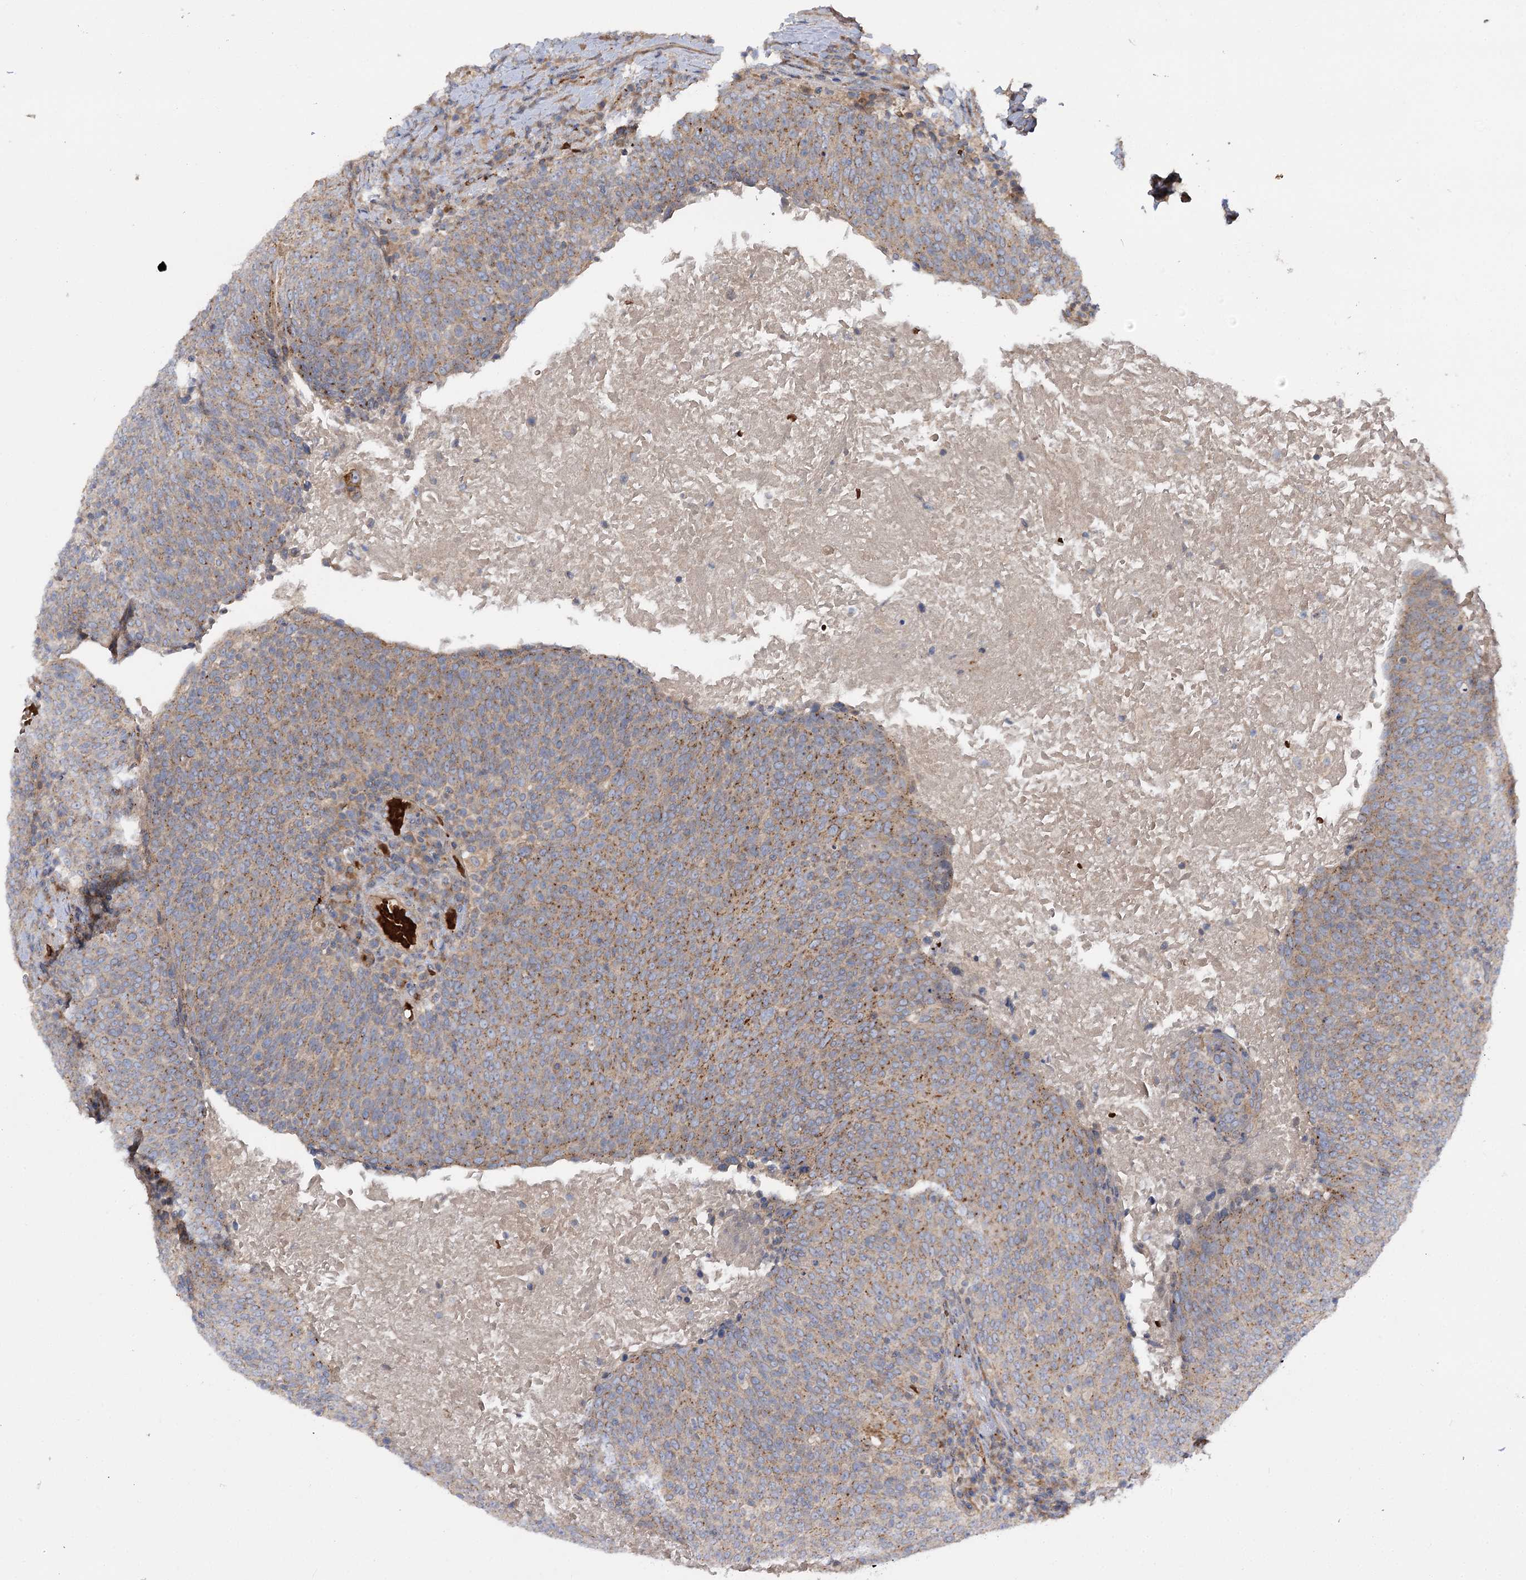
{"staining": {"intensity": "moderate", "quantity": ">75%", "location": "cytoplasmic/membranous"}, "tissue": "head and neck cancer", "cell_type": "Tumor cells", "image_type": "cancer", "snomed": [{"axis": "morphology", "description": "Squamous cell carcinoma, NOS"}, {"axis": "morphology", "description": "Squamous cell carcinoma, metastatic, NOS"}, {"axis": "topography", "description": "Lymph node"}, {"axis": "topography", "description": "Head-Neck"}], "caption": "Immunohistochemical staining of squamous cell carcinoma (head and neck) reveals moderate cytoplasmic/membranous protein staining in approximately >75% of tumor cells.", "gene": "KIAA0825", "patient": {"sex": "male", "age": 62}}